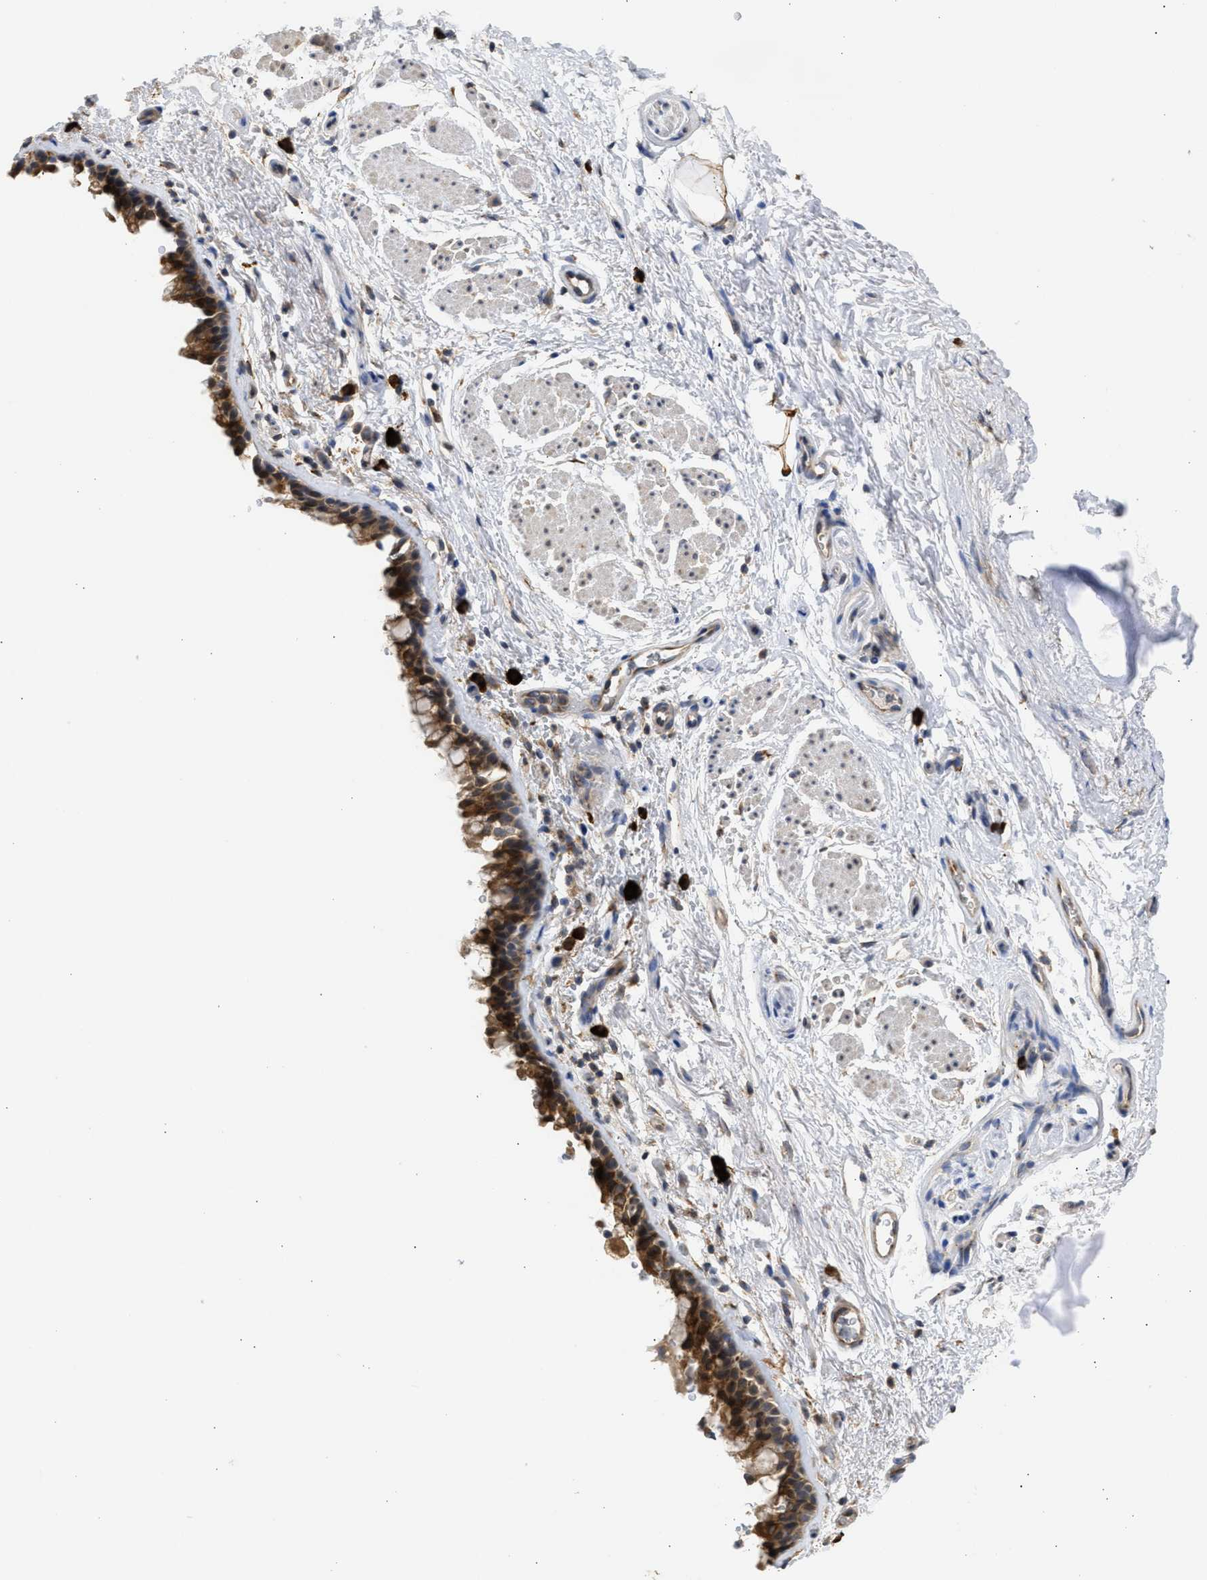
{"staining": {"intensity": "strong", "quantity": ">75%", "location": "cytoplasmic/membranous"}, "tissue": "bronchus", "cell_type": "Respiratory epithelial cells", "image_type": "normal", "snomed": [{"axis": "morphology", "description": "Normal tissue, NOS"}, {"axis": "topography", "description": "Cartilage tissue"}, {"axis": "topography", "description": "Bronchus"}], "caption": "The immunohistochemical stain labels strong cytoplasmic/membranous staining in respiratory epithelial cells of normal bronchus.", "gene": "DNAJC1", "patient": {"sex": "female", "age": 53}}